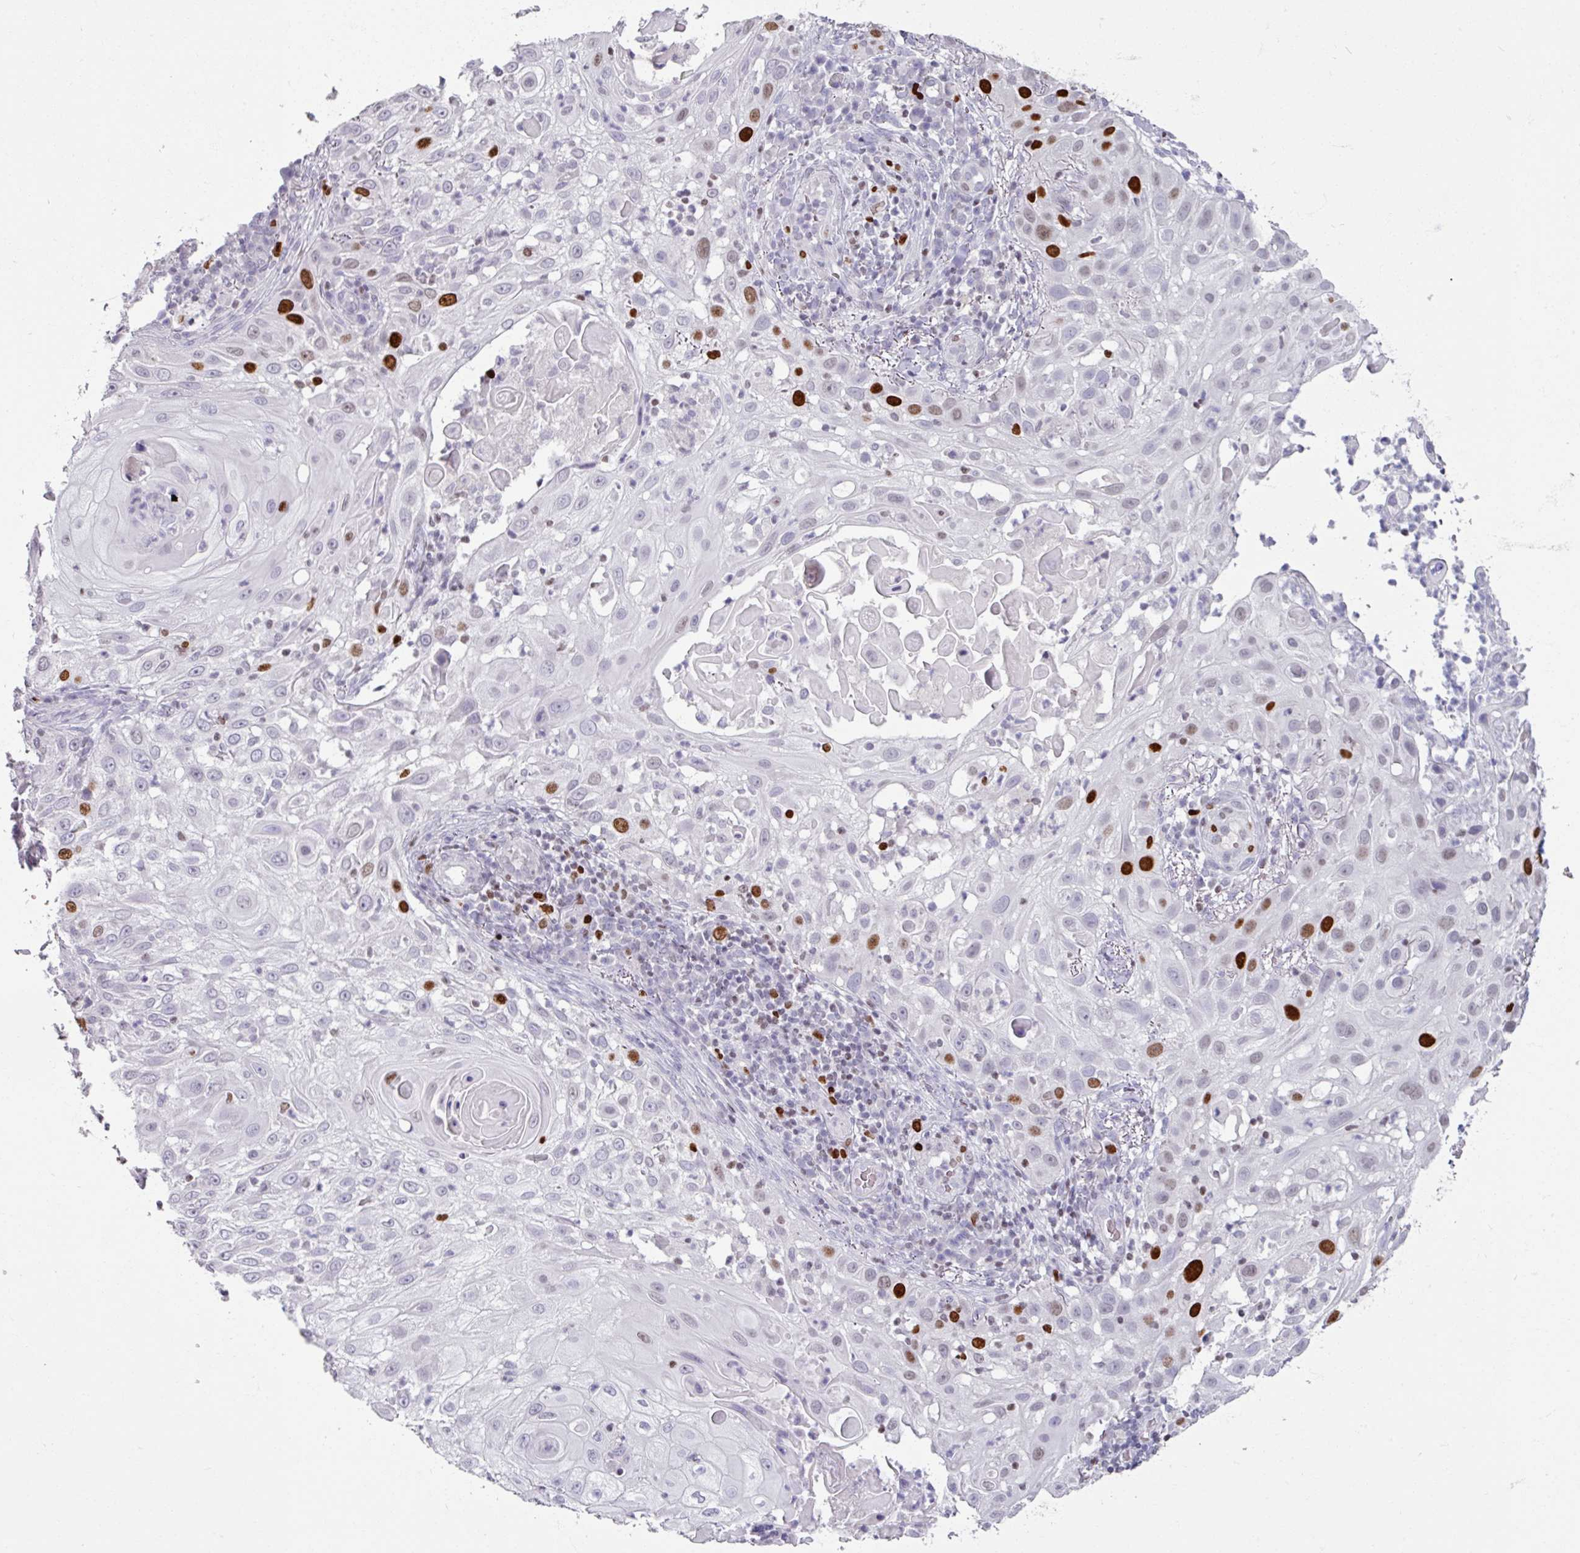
{"staining": {"intensity": "strong", "quantity": "<25%", "location": "nuclear"}, "tissue": "skin cancer", "cell_type": "Tumor cells", "image_type": "cancer", "snomed": [{"axis": "morphology", "description": "Squamous cell carcinoma, NOS"}, {"axis": "topography", "description": "Skin"}], "caption": "Strong nuclear protein staining is appreciated in approximately <25% of tumor cells in skin cancer (squamous cell carcinoma). (DAB IHC, brown staining for protein, blue staining for nuclei).", "gene": "ATAD2", "patient": {"sex": "female", "age": 44}}